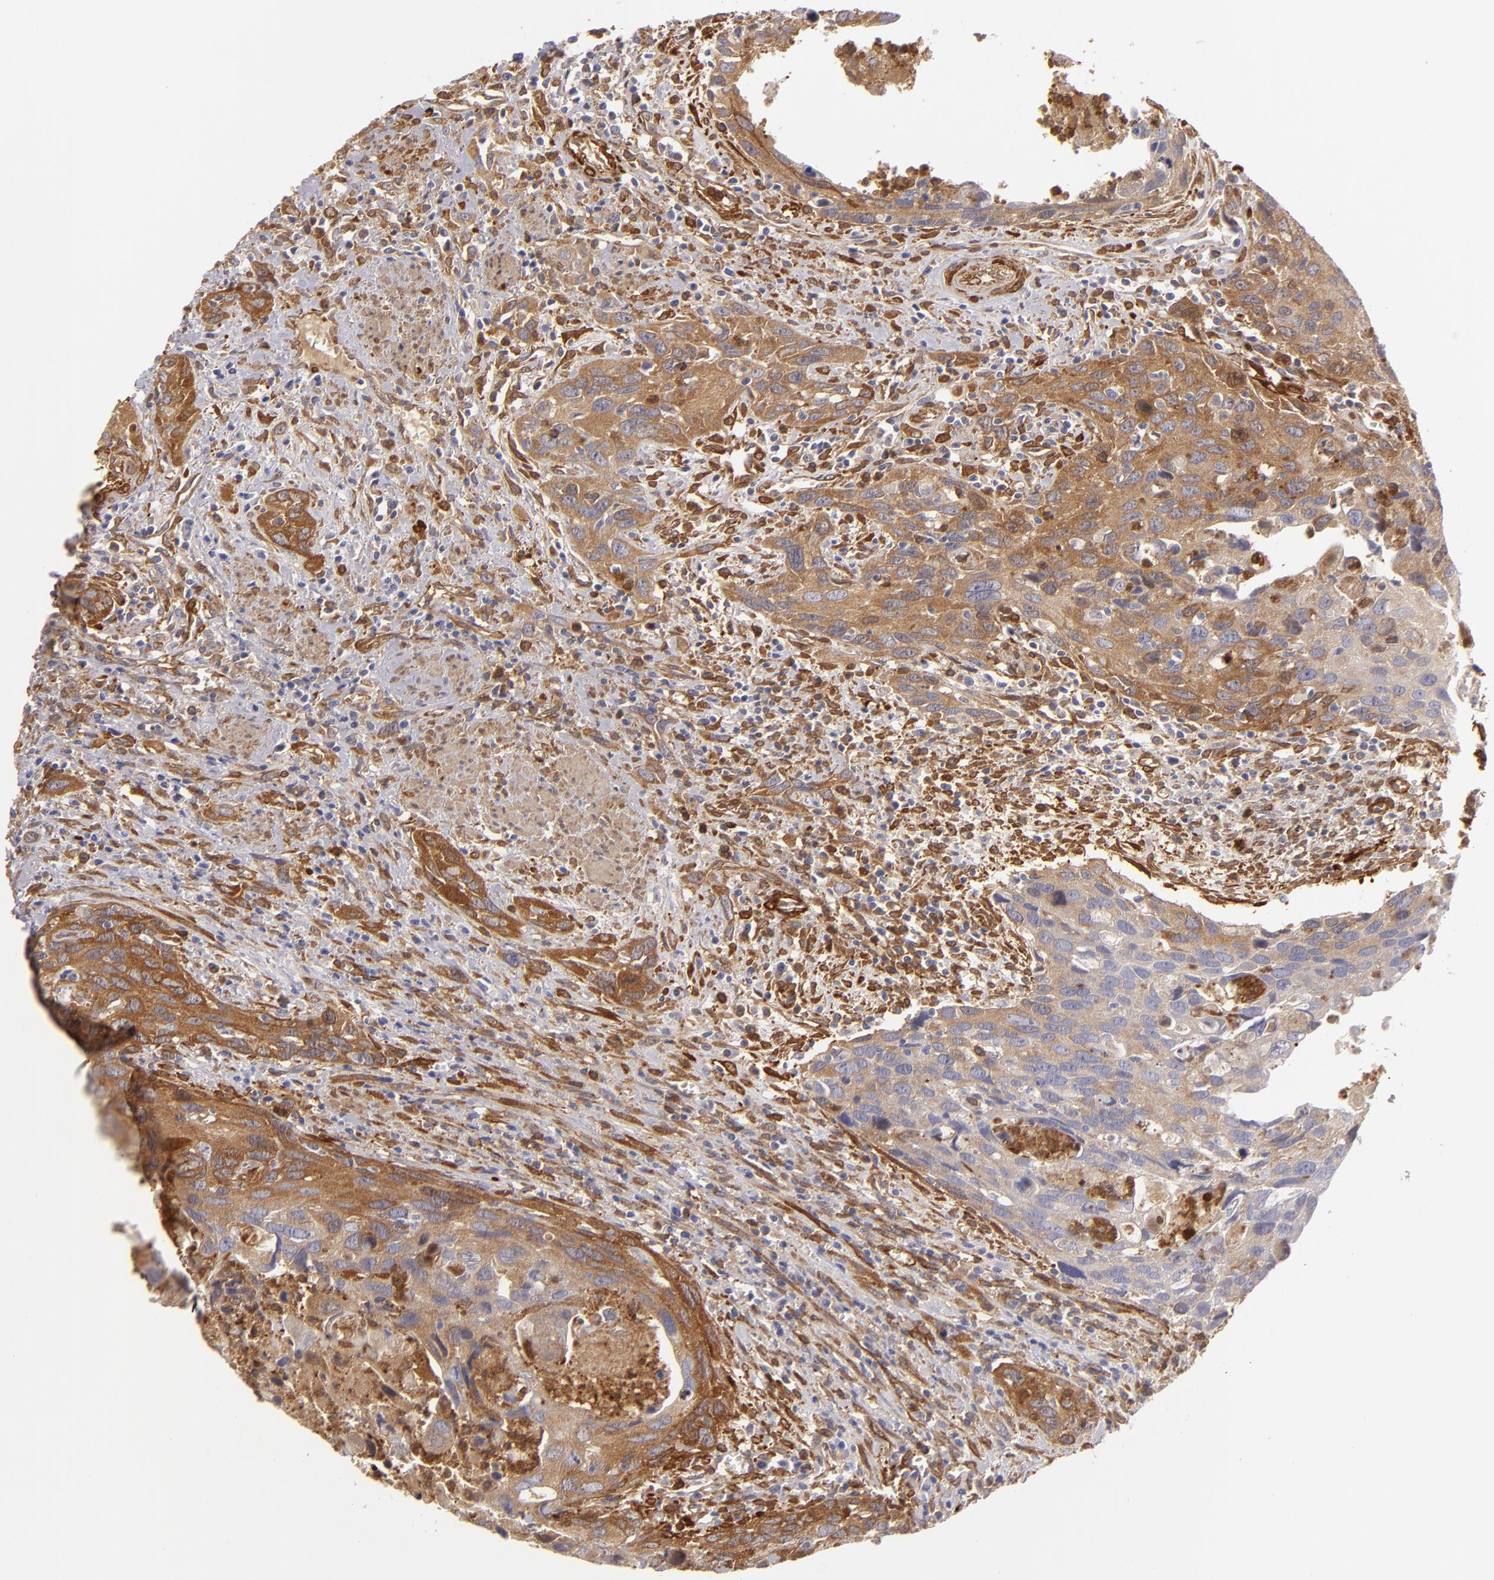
{"staining": {"intensity": "moderate", "quantity": "25%-75%", "location": "cytoplasmic/membranous"}, "tissue": "urothelial cancer", "cell_type": "Tumor cells", "image_type": "cancer", "snomed": [{"axis": "morphology", "description": "Urothelial carcinoma, High grade"}, {"axis": "topography", "description": "Urinary bladder"}], "caption": "Urothelial cancer stained for a protein (brown) shows moderate cytoplasmic/membranous positive expression in about 25%-75% of tumor cells.", "gene": "VCL", "patient": {"sex": "male", "age": 71}}